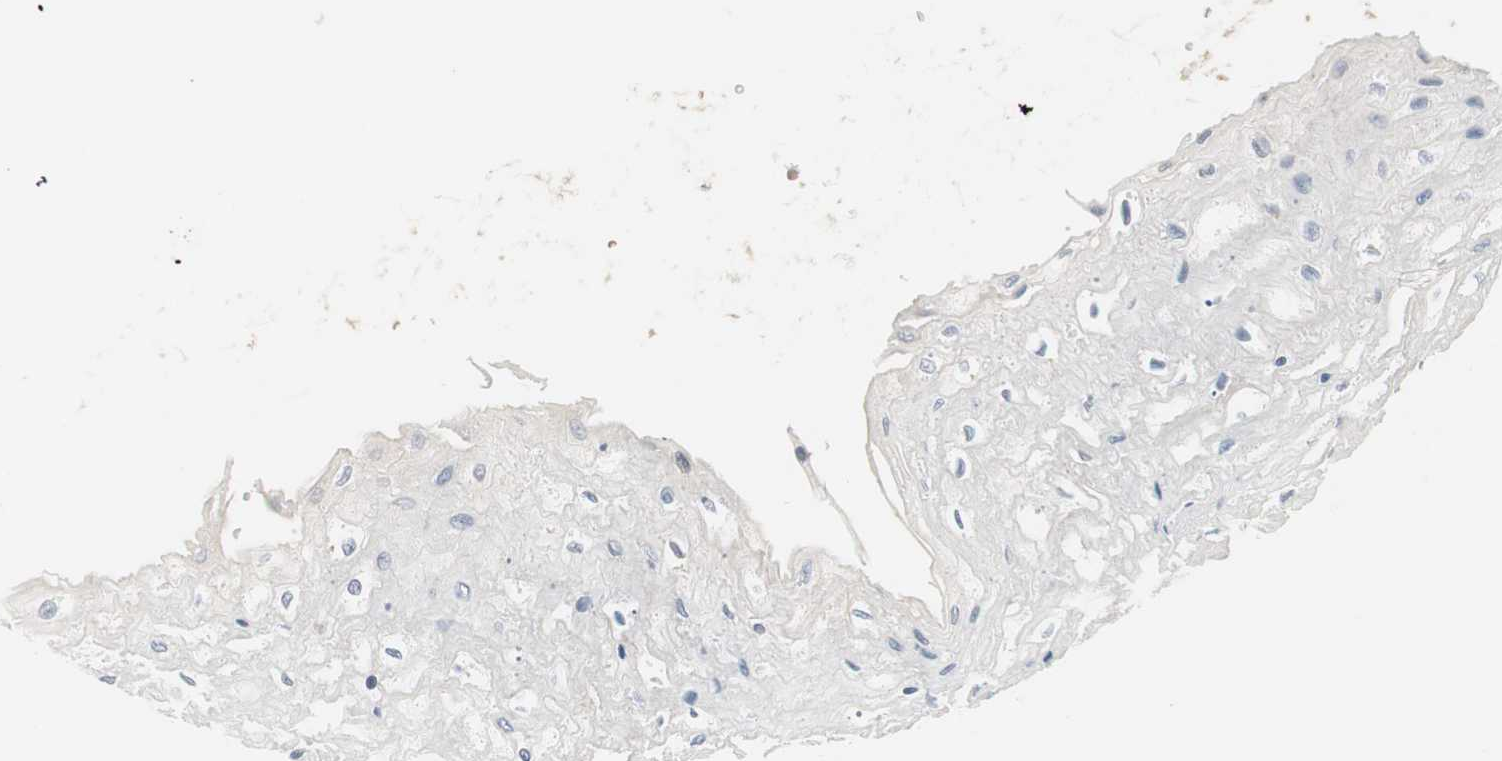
{"staining": {"intensity": "negative", "quantity": "none", "location": "none"}, "tissue": "esophagus", "cell_type": "Squamous epithelial cells", "image_type": "normal", "snomed": [{"axis": "morphology", "description": "Normal tissue, NOS"}, {"axis": "topography", "description": "Esophagus"}], "caption": "Immunohistochemistry of normal human esophagus shows no staining in squamous epithelial cells.", "gene": "H6PD", "patient": {"sex": "female", "age": 72}}